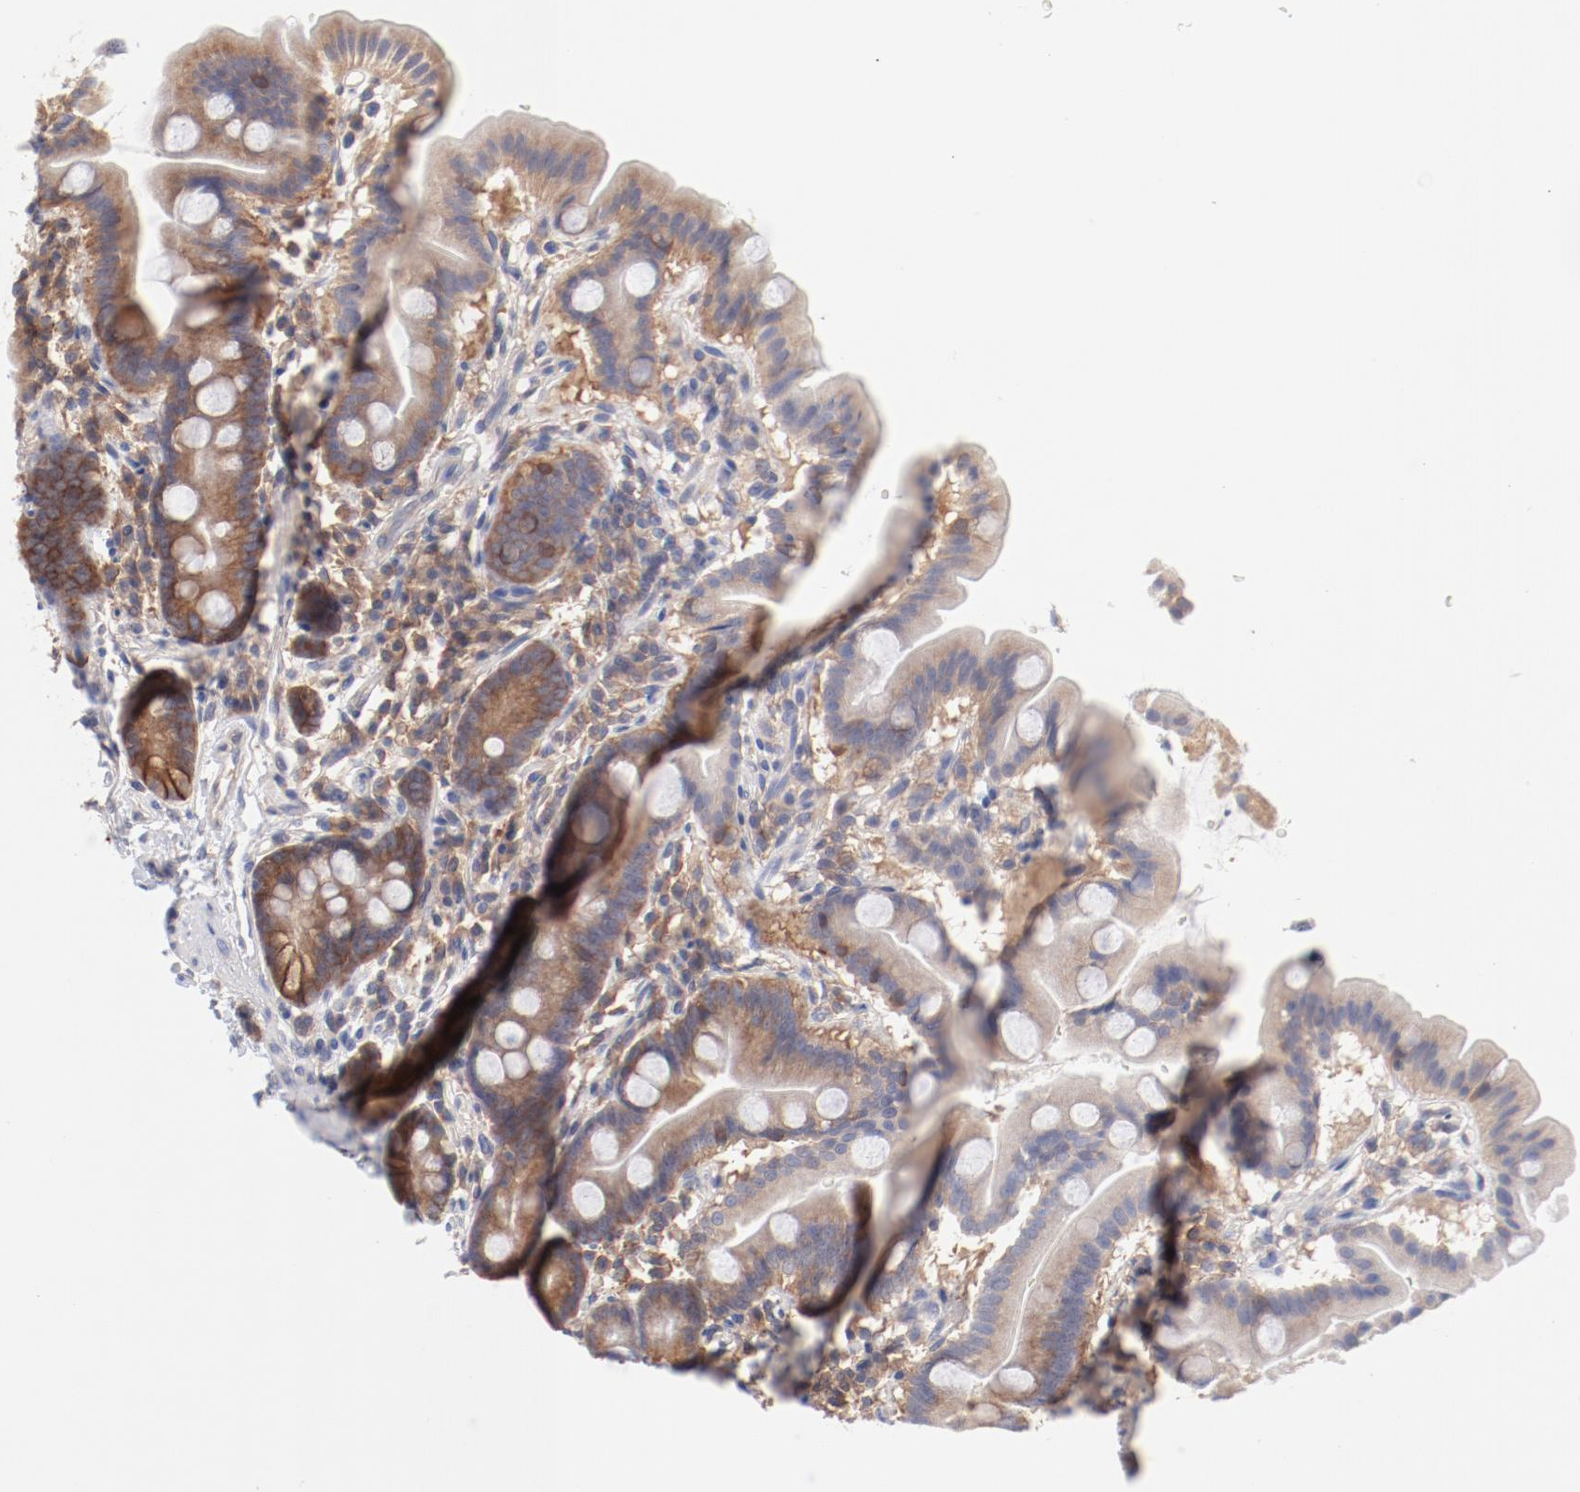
{"staining": {"intensity": "moderate", "quantity": ">75%", "location": "cytoplasmic/membranous"}, "tissue": "duodenum", "cell_type": "Glandular cells", "image_type": "normal", "snomed": [{"axis": "morphology", "description": "Normal tissue, NOS"}, {"axis": "topography", "description": "Duodenum"}], "caption": "This is a histology image of IHC staining of normal duodenum, which shows moderate expression in the cytoplasmic/membranous of glandular cells.", "gene": "SETD3", "patient": {"sex": "male", "age": 50}}